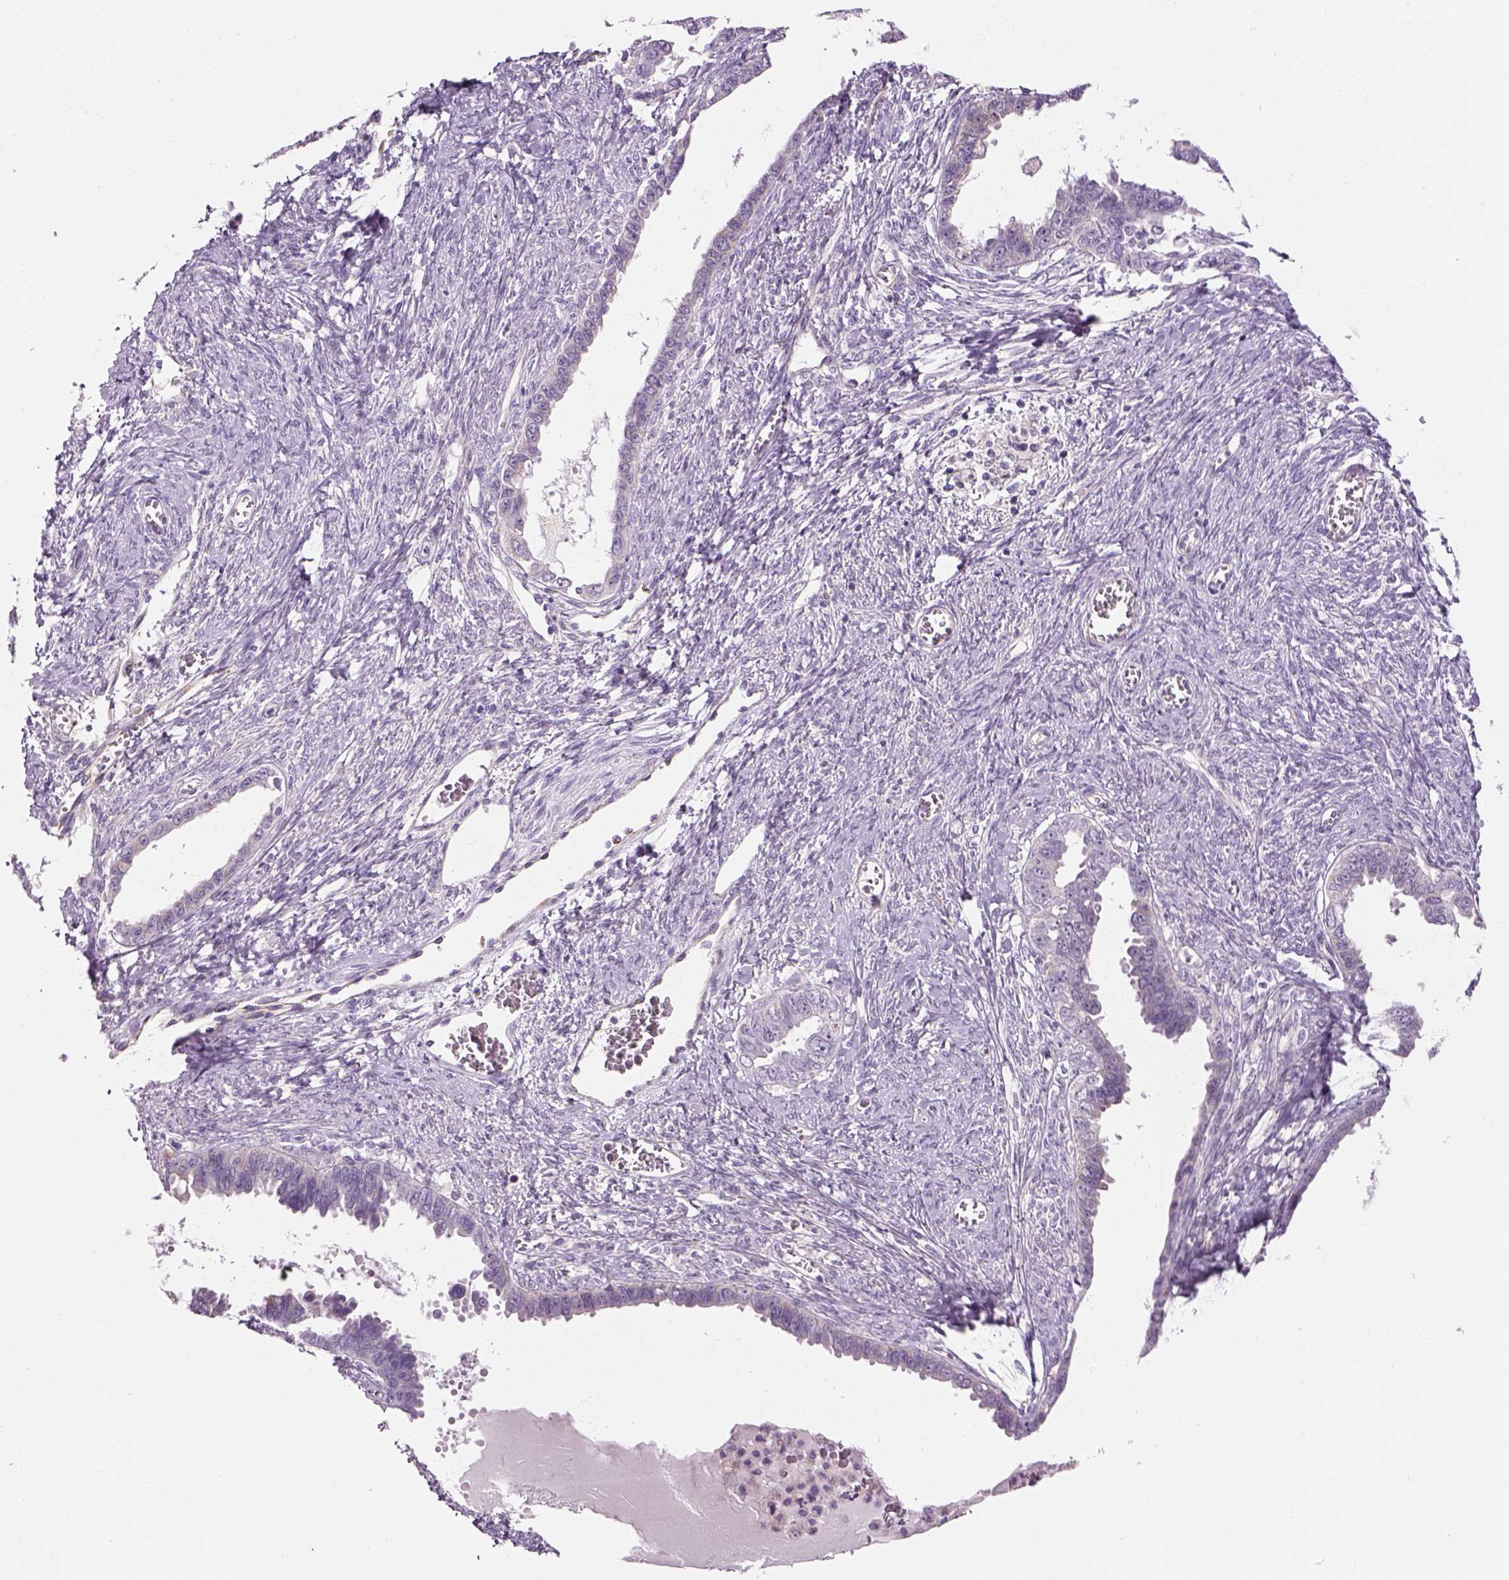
{"staining": {"intensity": "negative", "quantity": "none", "location": "none"}, "tissue": "ovarian cancer", "cell_type": "Tumor cells", "image_type": "cancer", "snomed": [{"axis": "morphology", "description": "Cystadenocarcinoma, serous, NOS"}, {"axis": "topography", "description": "Ovary"}], "caption": "The micrograph shows no significant staining in tumor cells of serous cystadenocarcinoma (ovarian).", "gene": "IFT52", "patient": {"sex": "female", "age": 69}}